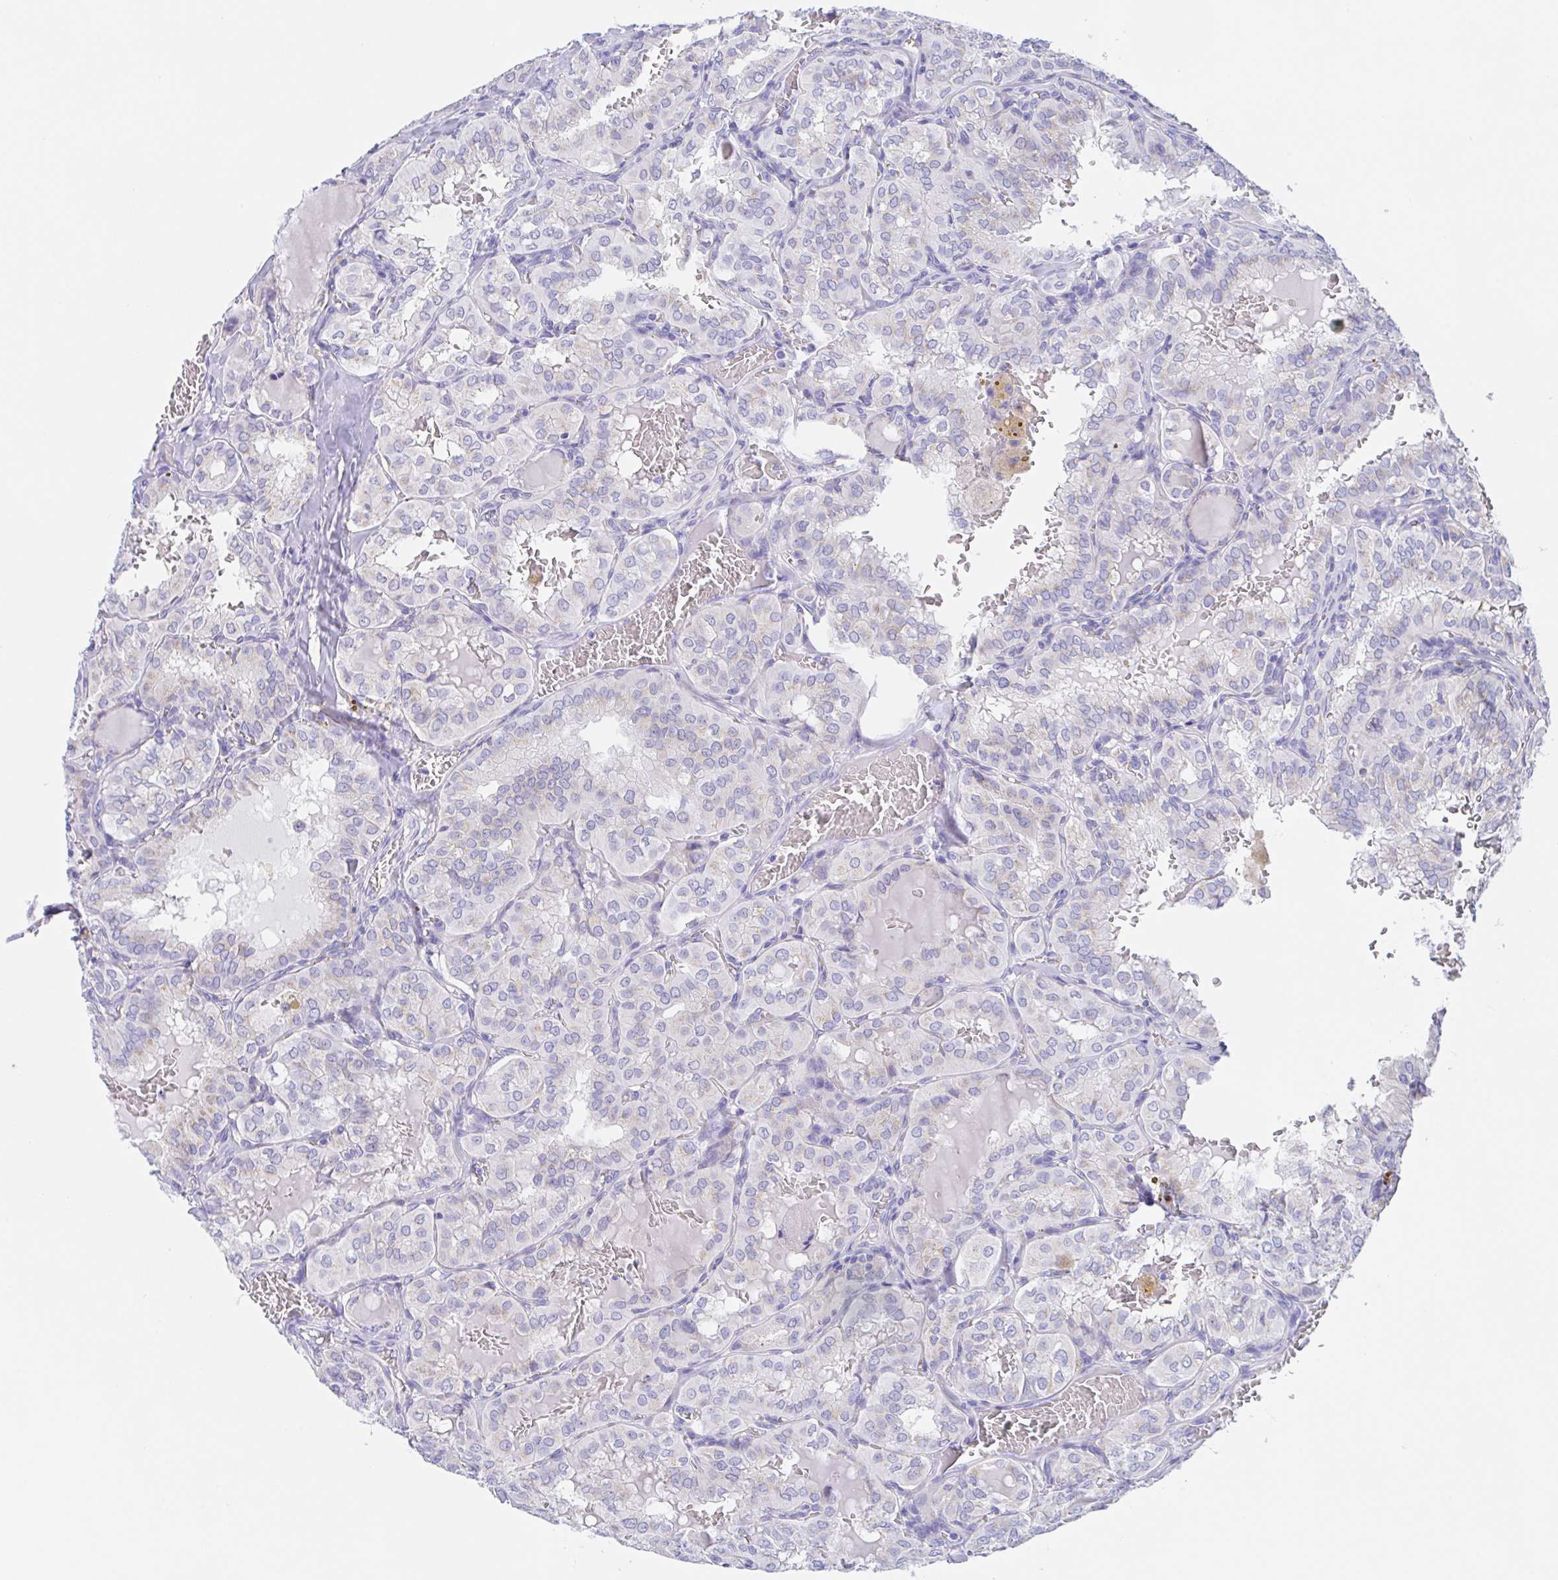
{"staining": {"intensity": "negative", "quantity": "none", "location": "none"}, "tissue": "thyroid cancer", "cell_type": "Tumor cells", "image_type": "cancer", "snomed": [{"axis": "morphology", "description": "Papillary adenocarcinoma, NOS"}, {"axis": "topography", "description": "Thyroid gland"}], "caption": "DAB (3,3'-diaminobenzidine) immunohistochemical staining of thyroid papillary adenocarcinoma shows no significant expression in tumor cells.", "gene": "SCG3", "patient": {"sex": "male", "age": 20}}